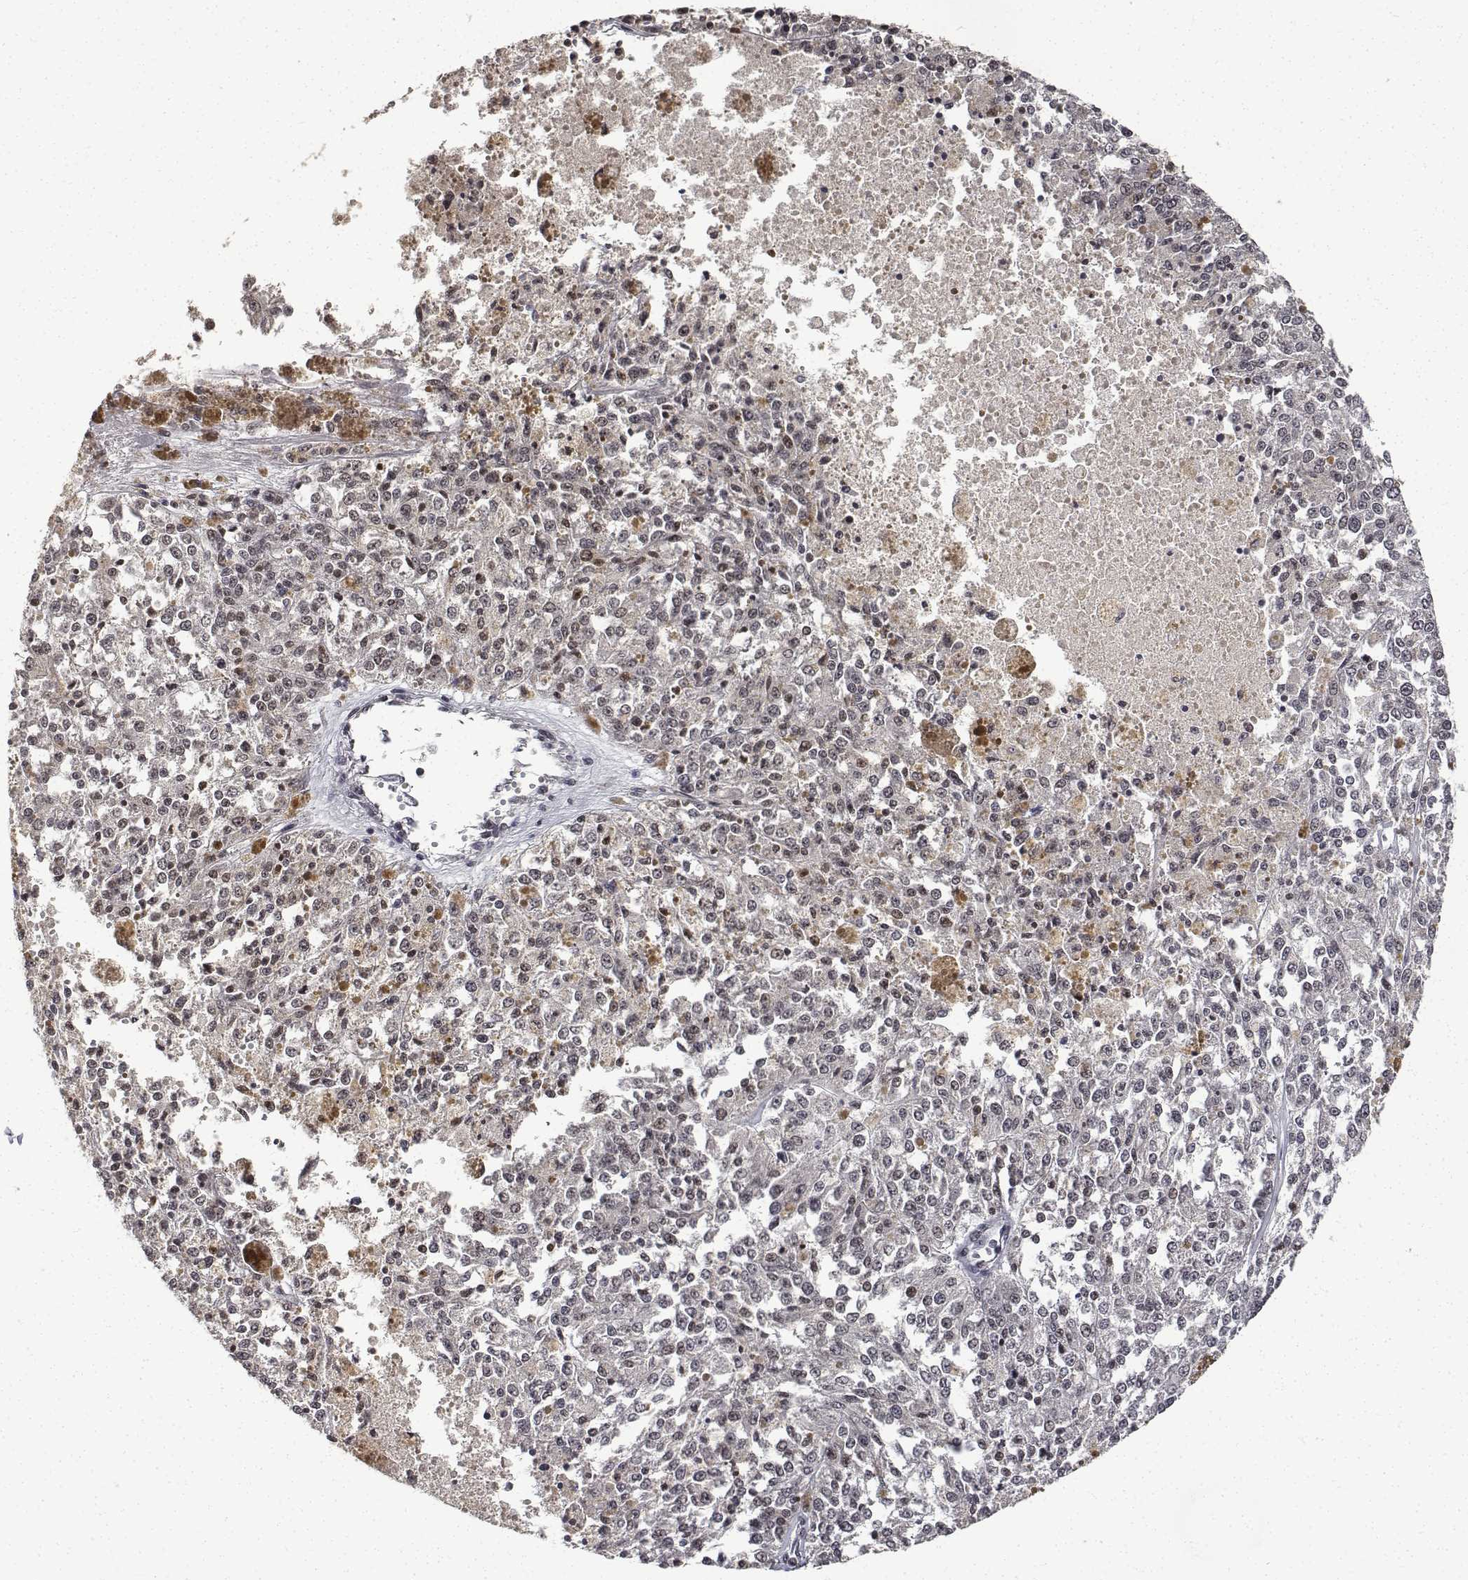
{"staining": {"intensity": "moderate", "quantity": "<25%", "location": "nuclear"}, "tissue": "melanoma", "cell_type": "Tumor cells", "image_type": "cancer", "snomed": [{"axis": "morphology", "description": "Malignant melanoma, Metastatic site"}, {"axis": "topography", "description": "Lymph node"}], "caption": "Malignant melanoma (metastatic site) stained with IHC shows moderate nuclear positivity in approximately <25% of tumor cells.", "gene": "ATRX", "patient": {"sex": "female", "age": 64}}